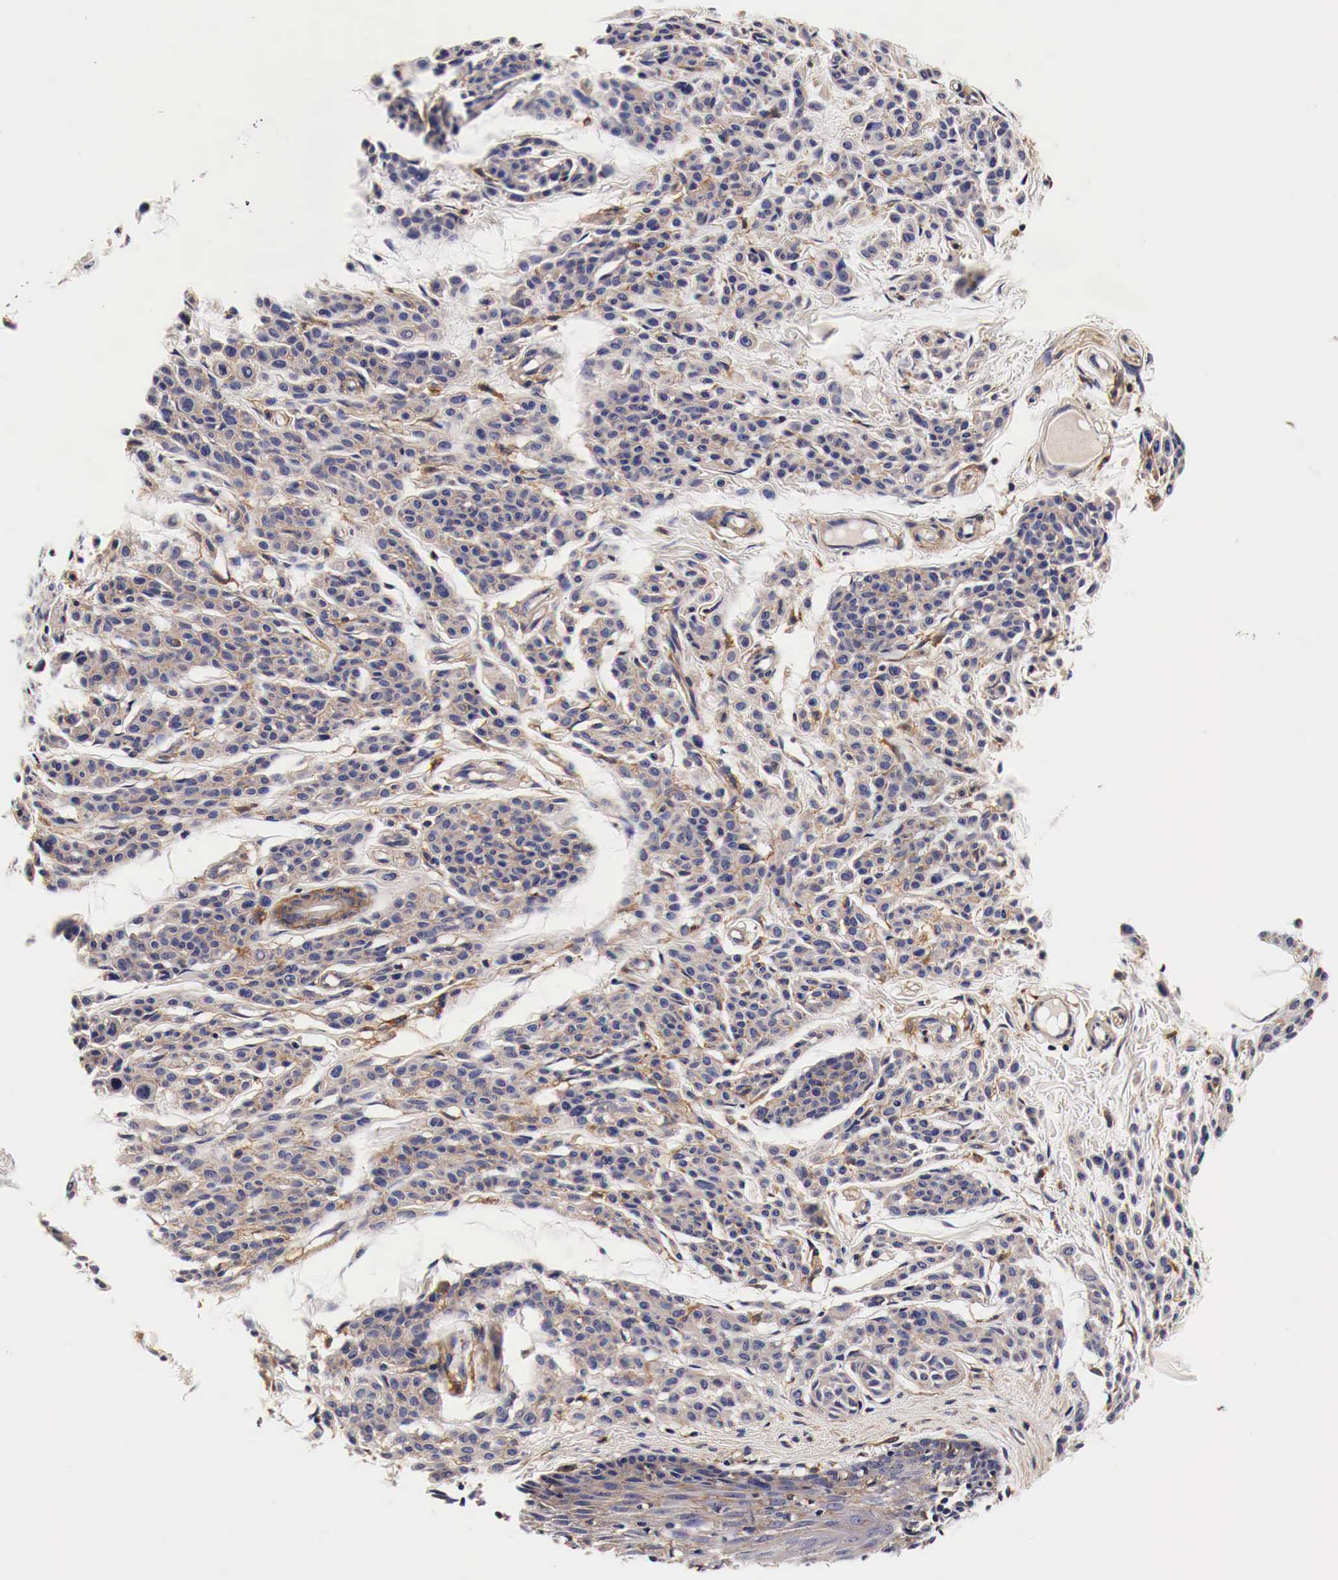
{"staining": {"intensity": "negative", "quantity": "none", "location": "none"}, "tissue": "melanoma", "cell_type": "Tumor cells", "image_type": "cancer", "snomed": [{"axis": "morphology", "description": "Malignant melanoma, NOS"}, {"axis": "topography", "description": "Skin"}], "caption": "There is no significant expression in tumor cells of melanoma. Brightfield microscopy of immunohistochemistry (IHC) stained with DAB (3,3'-diaminobenzidine) (brown) and hematoxylin (blue), captured at high magnification.", "gene": "RP2", "patient": {"sex": "female", "age": 52}}